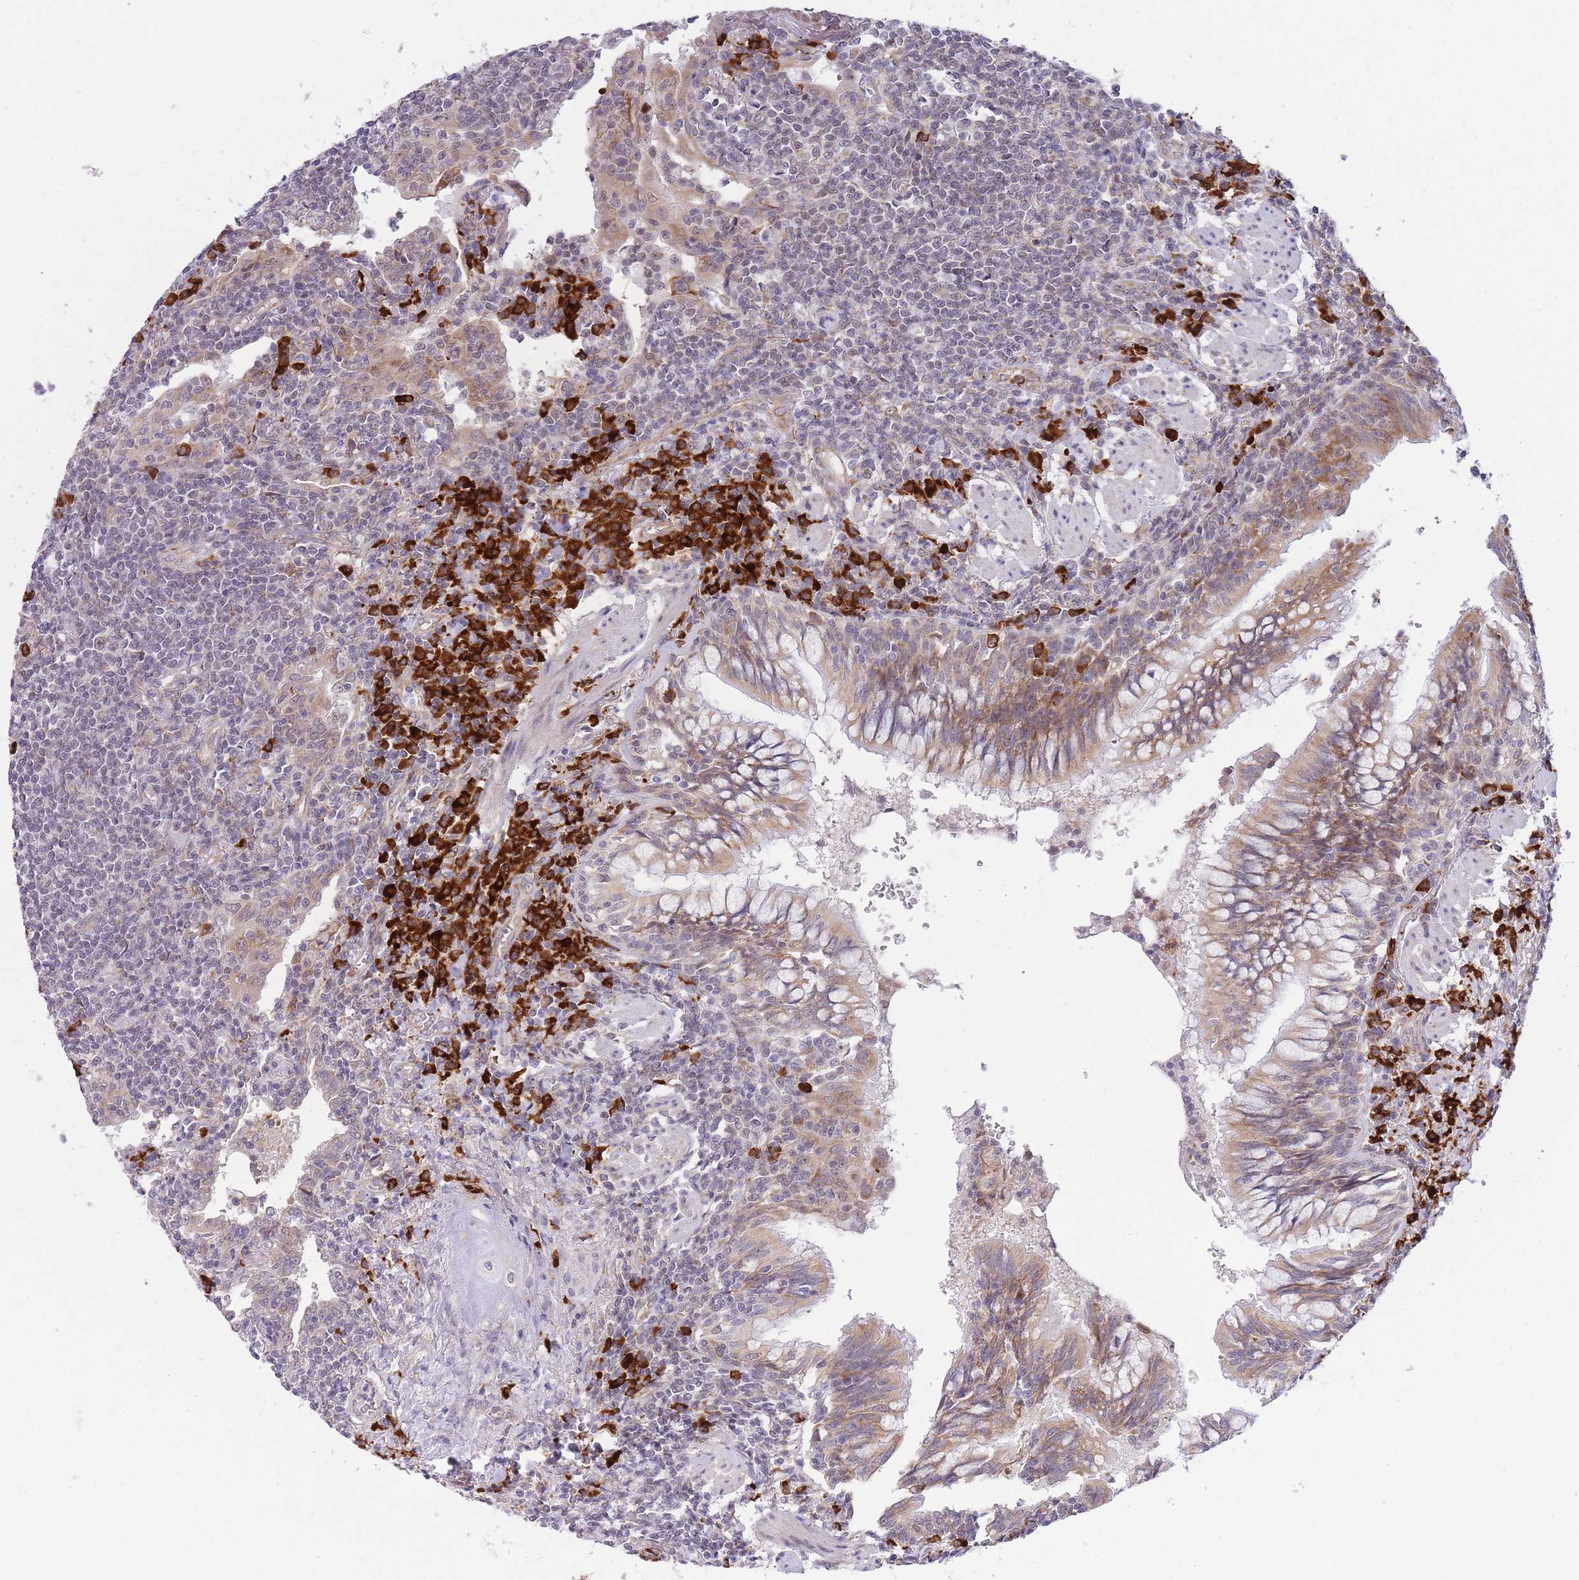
{"staining": {"intensity": "weak", "quantity": "<25%", "location": "cytoplasmic/membranous"}, "tissue": "lymphoma", "cell_type": "Tumor cells", "image_type": "cancer", "snomed": [{"axis": "morphology", "description": "Malignant lymphoma, non-Hodgkin's type, Low grade"}, {"axis": "topography", "description": "Lung"}], "caption": "A histopathology image of human malignant lymphoma, non-Hodgkin's type (low-grade) is negative for staining in tumor cells.", "gene": "EXOSC8", "patient": {"sex": "female", "age": 71}}